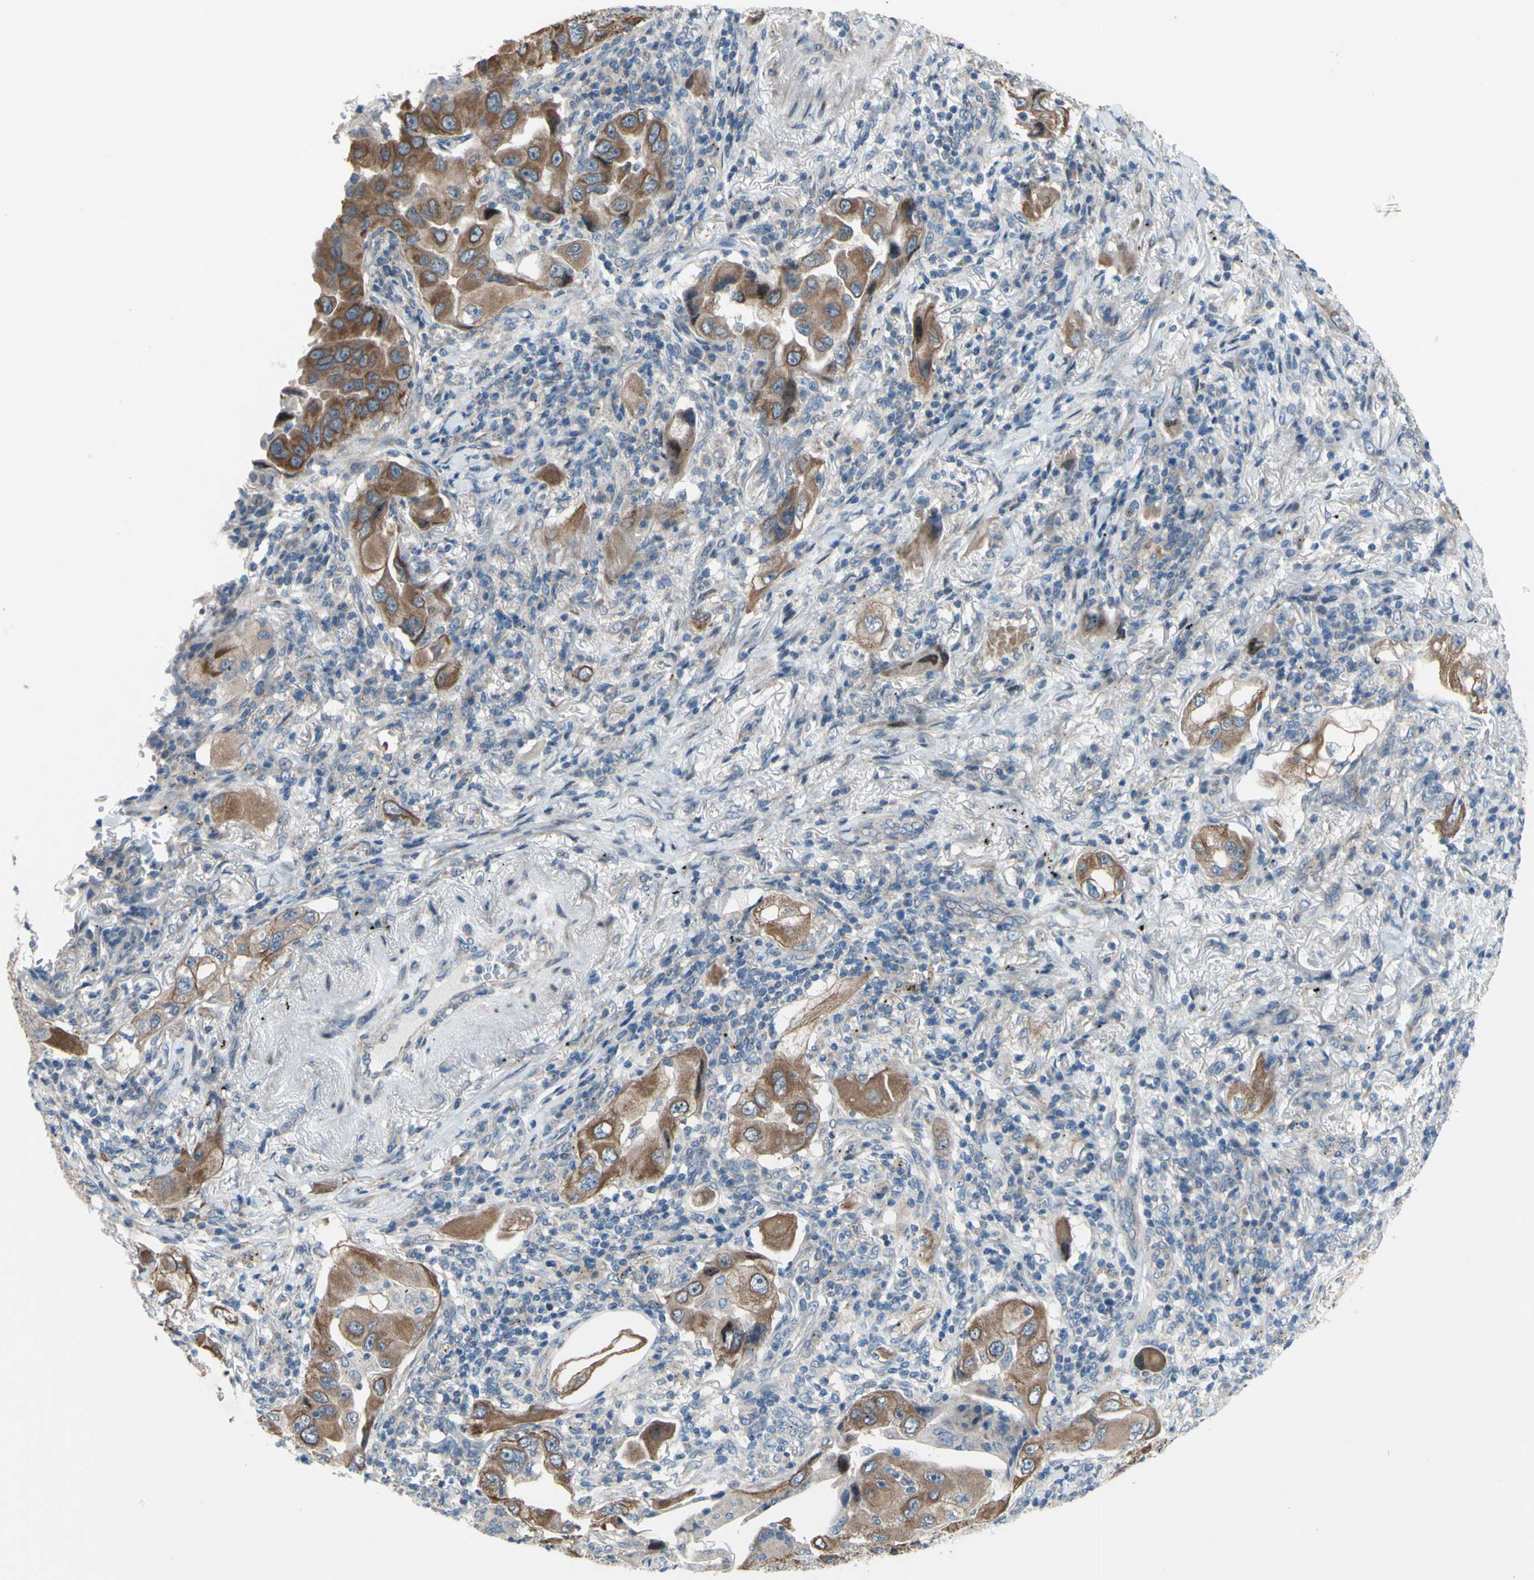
{"staining": {"intensity": "moderate", "quantity": ">75%", "location": "cytoplasmic/membranous"}, "tissue": "lung cancer", "cell_type": "Tumor cells", "image_type": "cancer", "snomed": [{"axis": "morphology", "description": "Adenocarcinoma, NOS"}, {"axis": "topography", "description": "Lung"}], "caption": "Brown immunohistochemical staining in lung adenocarcinoma shows moderate cytoplasmic/membranous positivity in approximately >75% of tumor cells.", "gene": "GRAMD2B", "patient": {"sex": "female", "age": 65}}